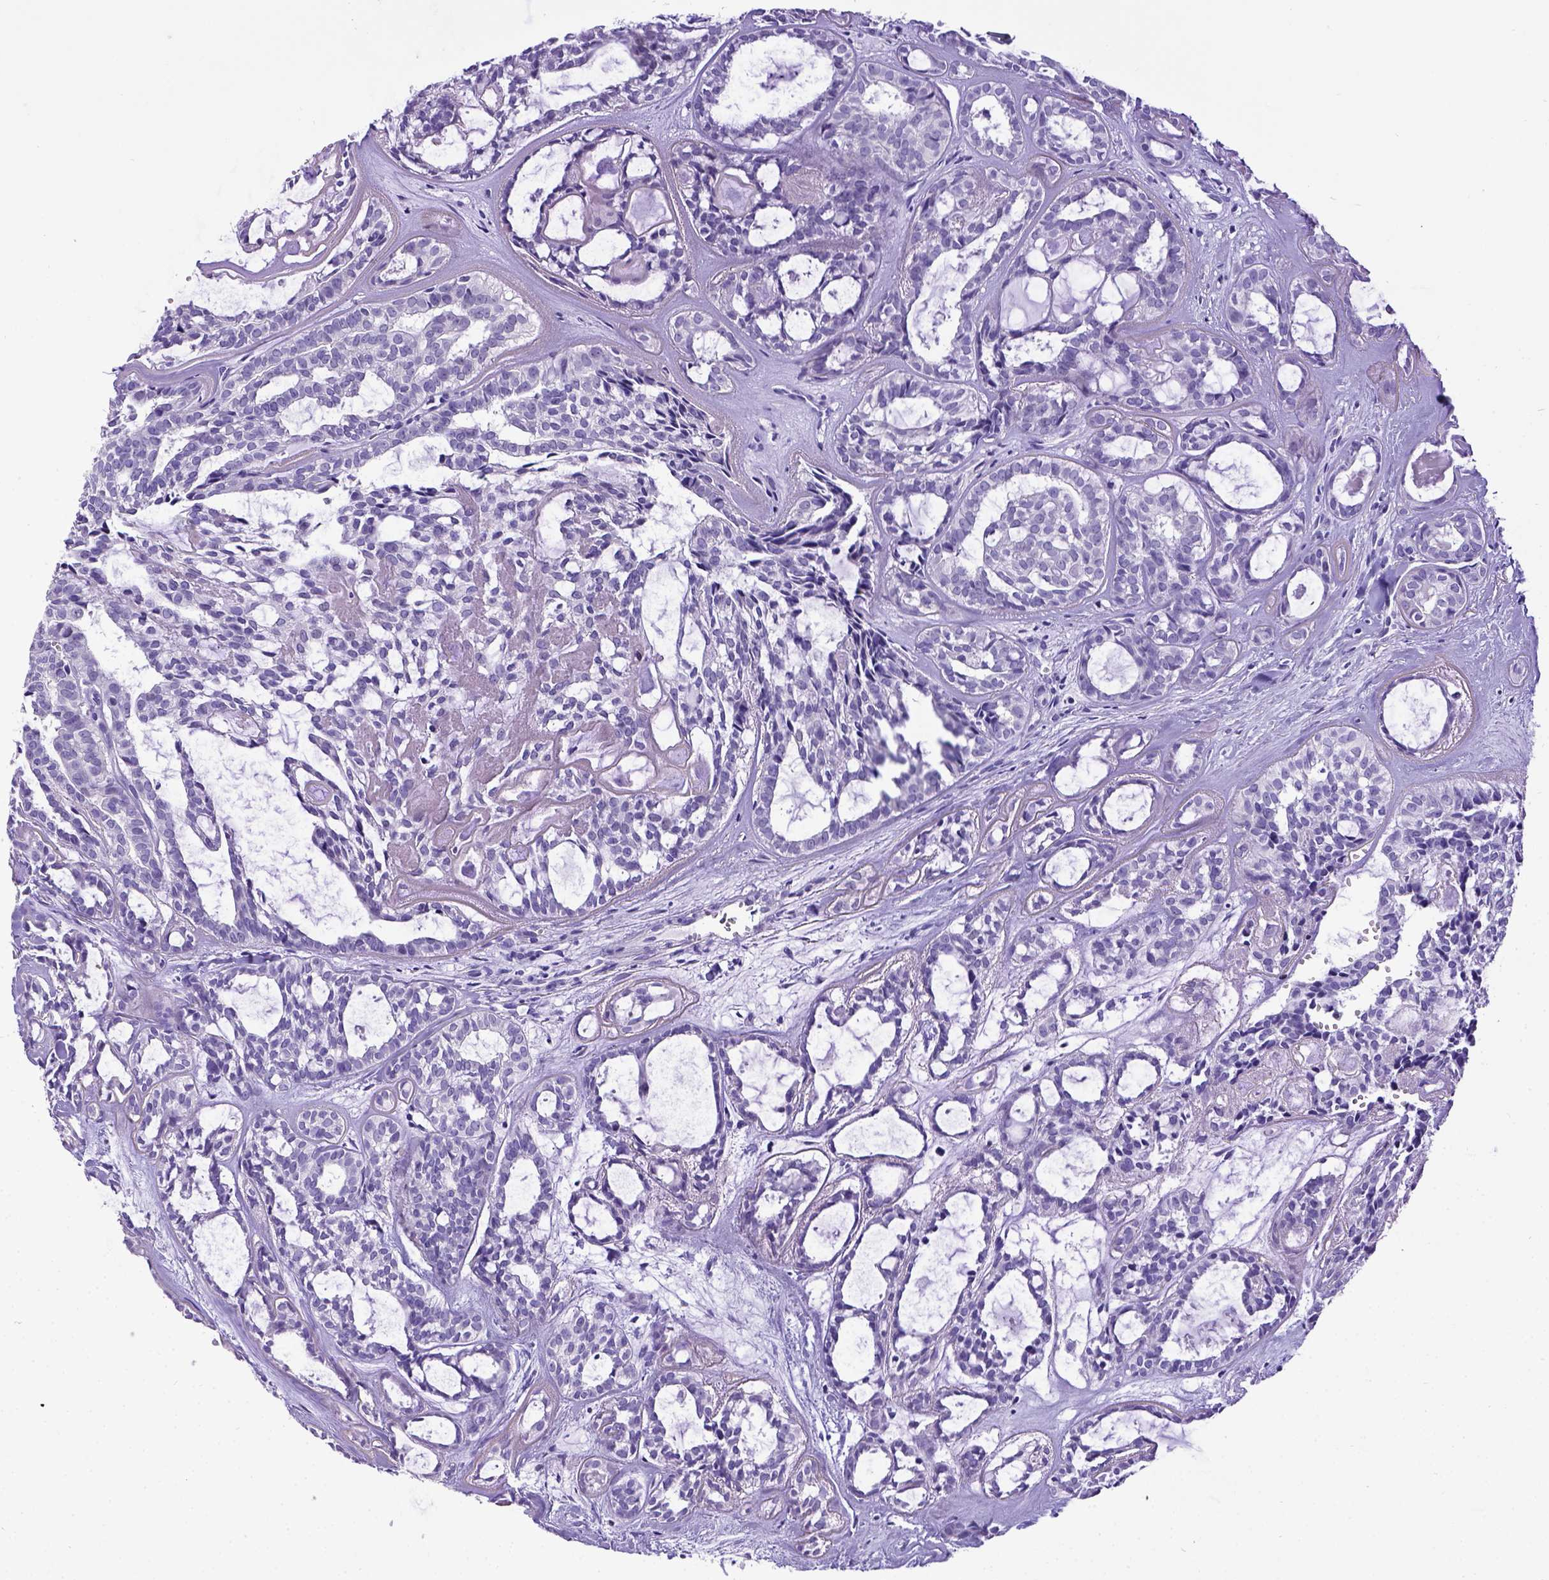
{"staining": {"intensity": "negative", "quantity": "none", "location": "none"}, "tissue": "head and neck cancer", "cell_type": "Tumor cells", "image_type": "cancer", "snomed": [{"axis": "morphology", "description": "Adenocarcinoma, NOS"}, {"axis": "topography", "description": "Head-Neck"}], "caption": "High power microscopy image of an immunohistochemistry micrograph of head and neck cancer (adenocarcinoma), revealing no significant expression in tumor cells.", "gene": "ESR1", "patient": {"sex": "female", "age": 62}}